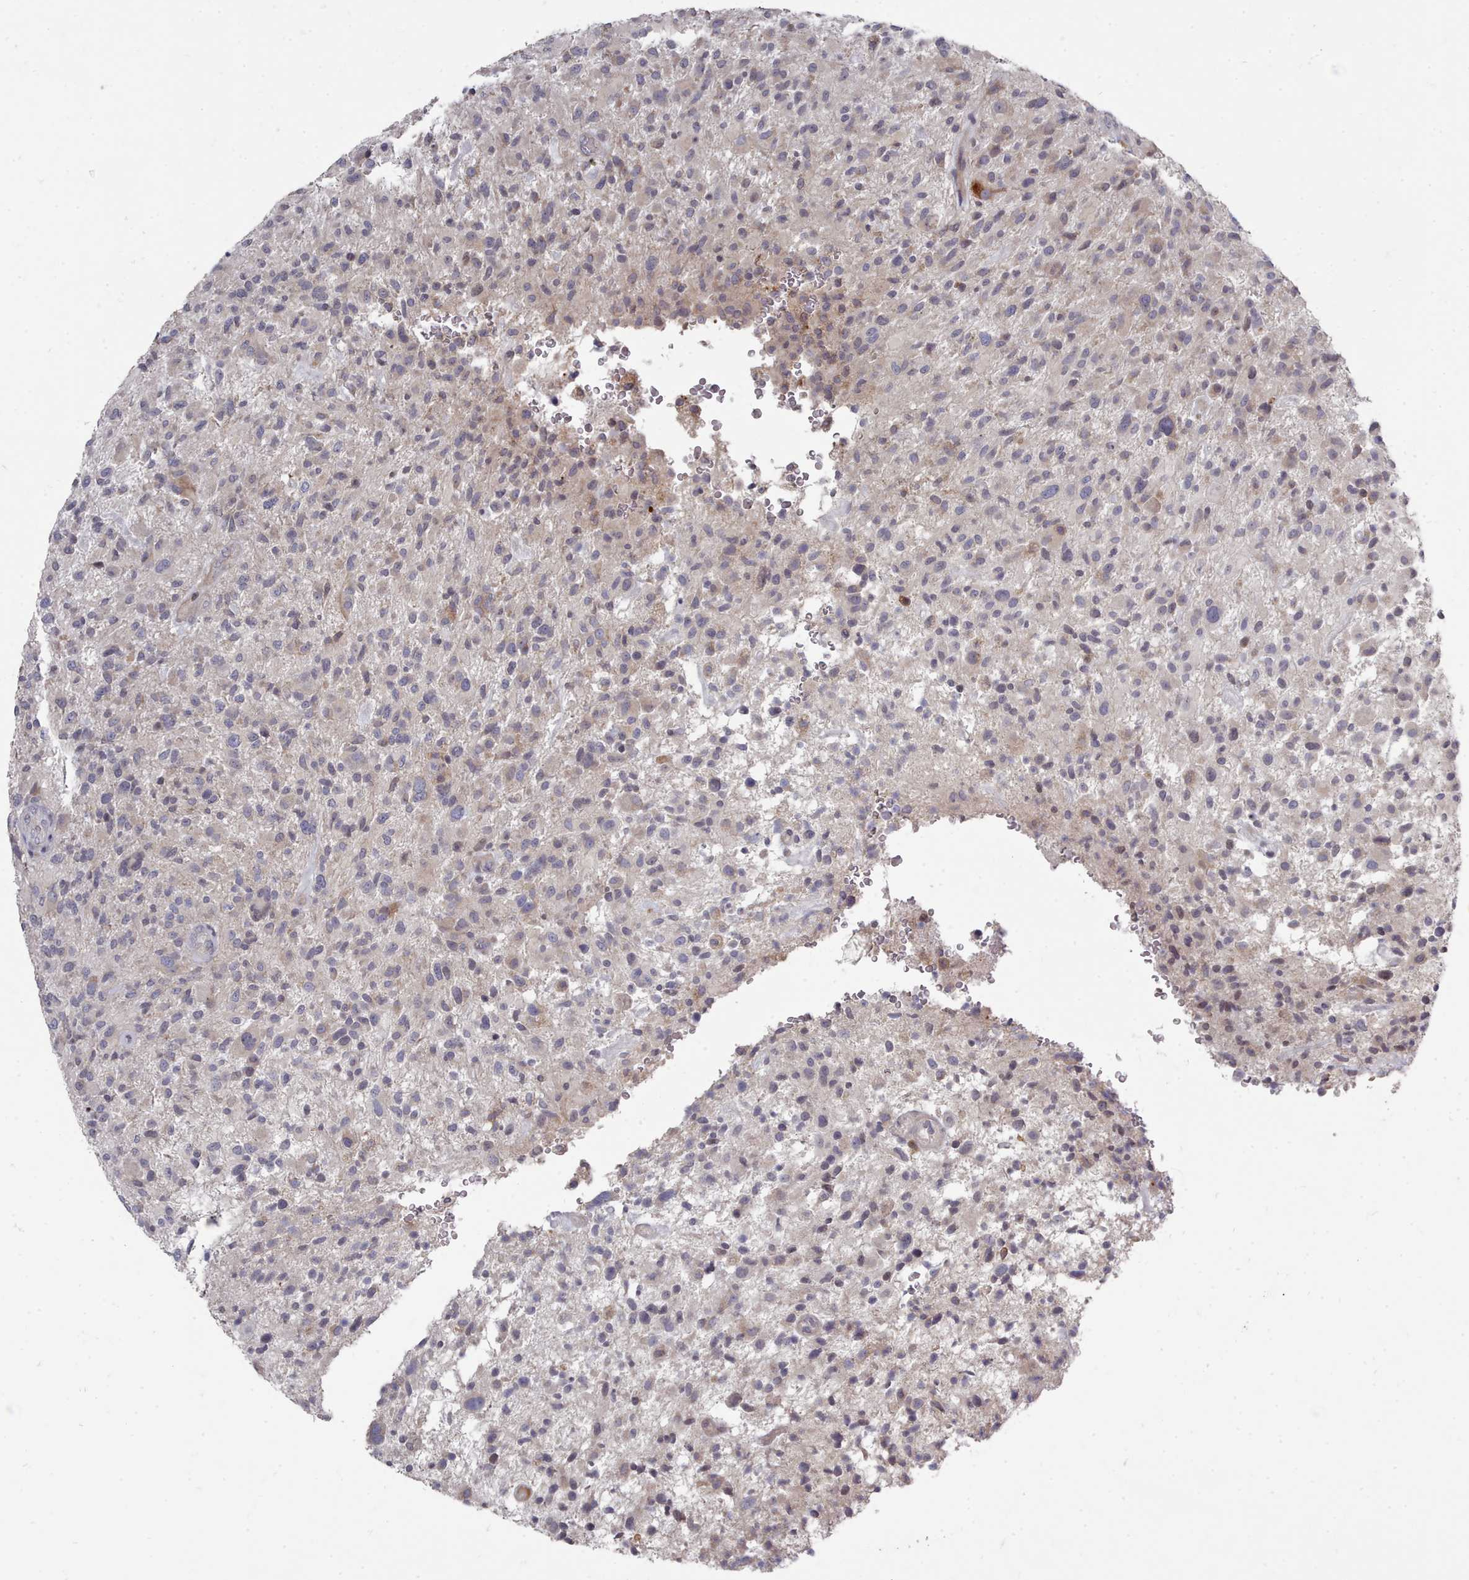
{"staining": {"intensity": "negative", "quantity": "none", "location": "none"}, "tissue": "glioma", "cell_type": "Tumor cells", "image_type": "cancer", "snomed": [{"axis": "morphology", "description": "Glioma, malignant, High grade"}, {"axis": "topography", "description": "Brain"}], "caption": "High power microscopy histopathology image of an immunohistochemistry photomicrograph of malignant high-grade glioma, revealing no significant expression in tumor cells.", "gene": "ACKR3", "patient": {"sex": "male", "age": 47}}